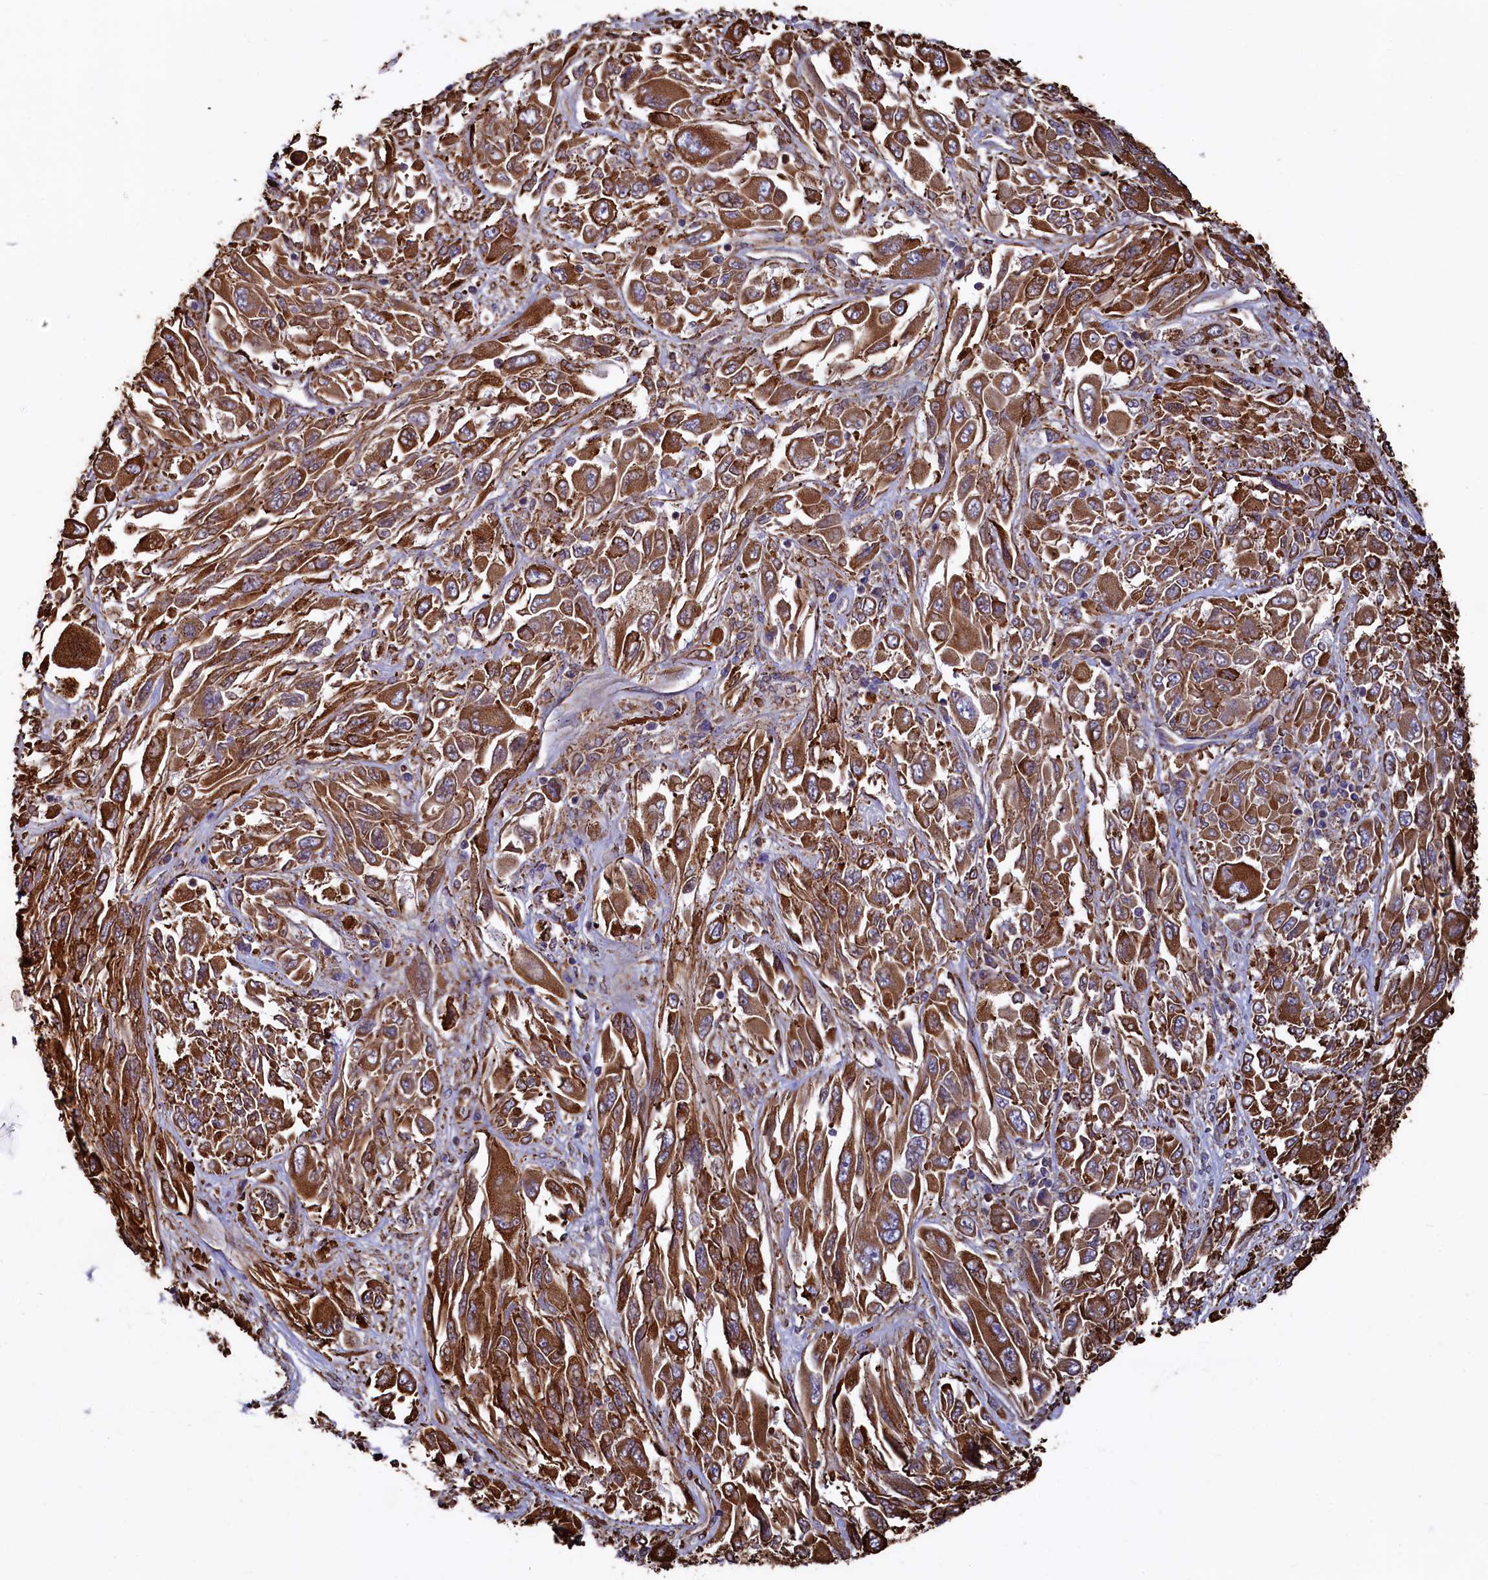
{"staining": {"intensity": "strong", "quantity": ">75%", "location": "cytoplasmic/membranous"}, "tissue": "melanoma", "cell_type": "Tumor cells", "image_type": "cancer", "snomed": [{"axis": "morphology", "description": "Malignant melanoma, NOS"}, {"axis": "topography", "description": "Skin"}], "caption": "Protein staining of melanoma tissue displays strong cytoplasmic/membranous expression in about >75% of tumor cells.", "gene": "NEURL1B", "patient": {"sex": "female", "age": 91}}